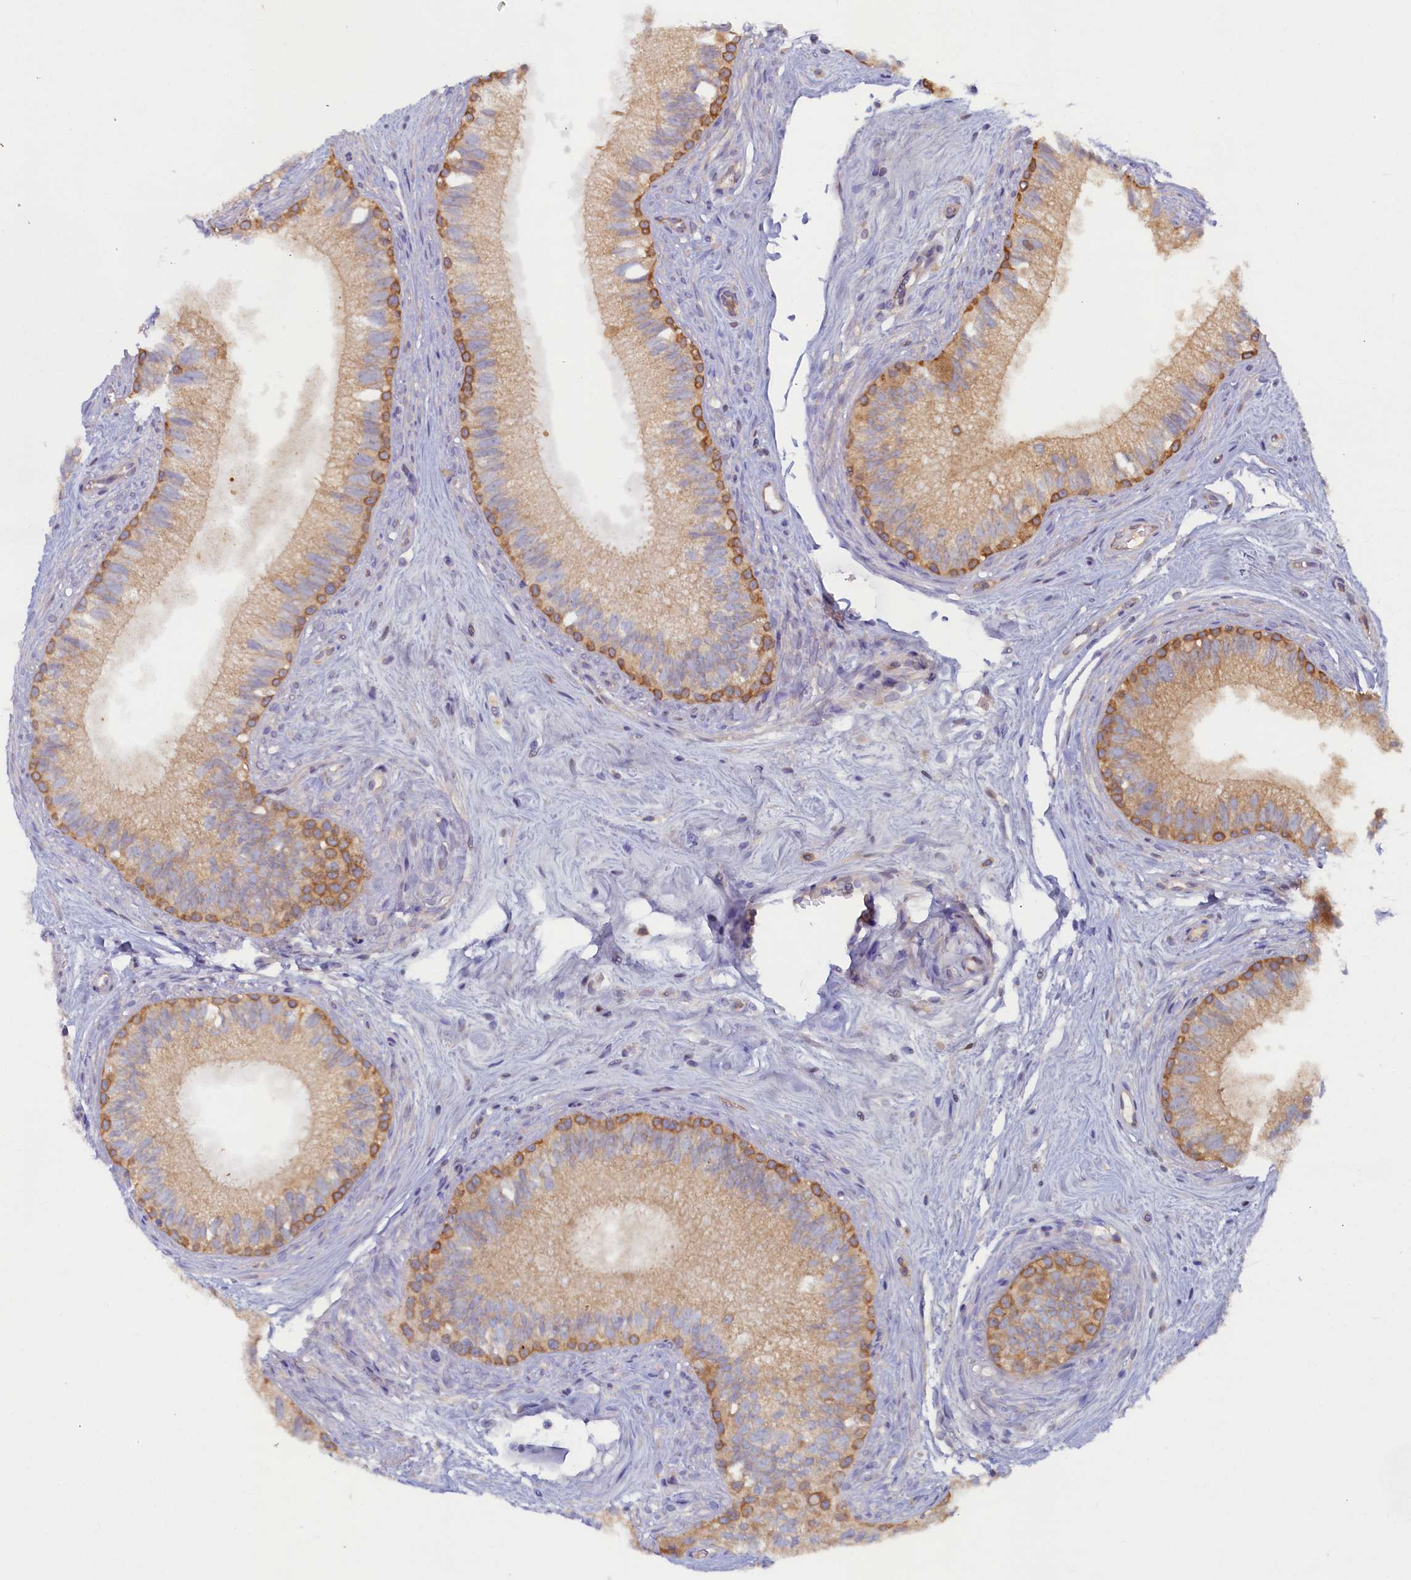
{"staining": {"intensity": "moderate", "quantity": ">75%", "location": "cytoplasmic/membranous"}, "tissue": "epididymis", "cell_type": "Glandular cells", "image_type": "normal", "snomed": [{"axis": "morphology", "description": "Normal tissue, NOS"}, {"axis": "topography", "description": "Epididymis"}], "caption": "An image of epididymis stained for a protein reveals moderate cytoplasmic/membranous brown staining in glandular cells.", "gene": "TIMM8B", "patient": {"sex": "male", "age": 71}}